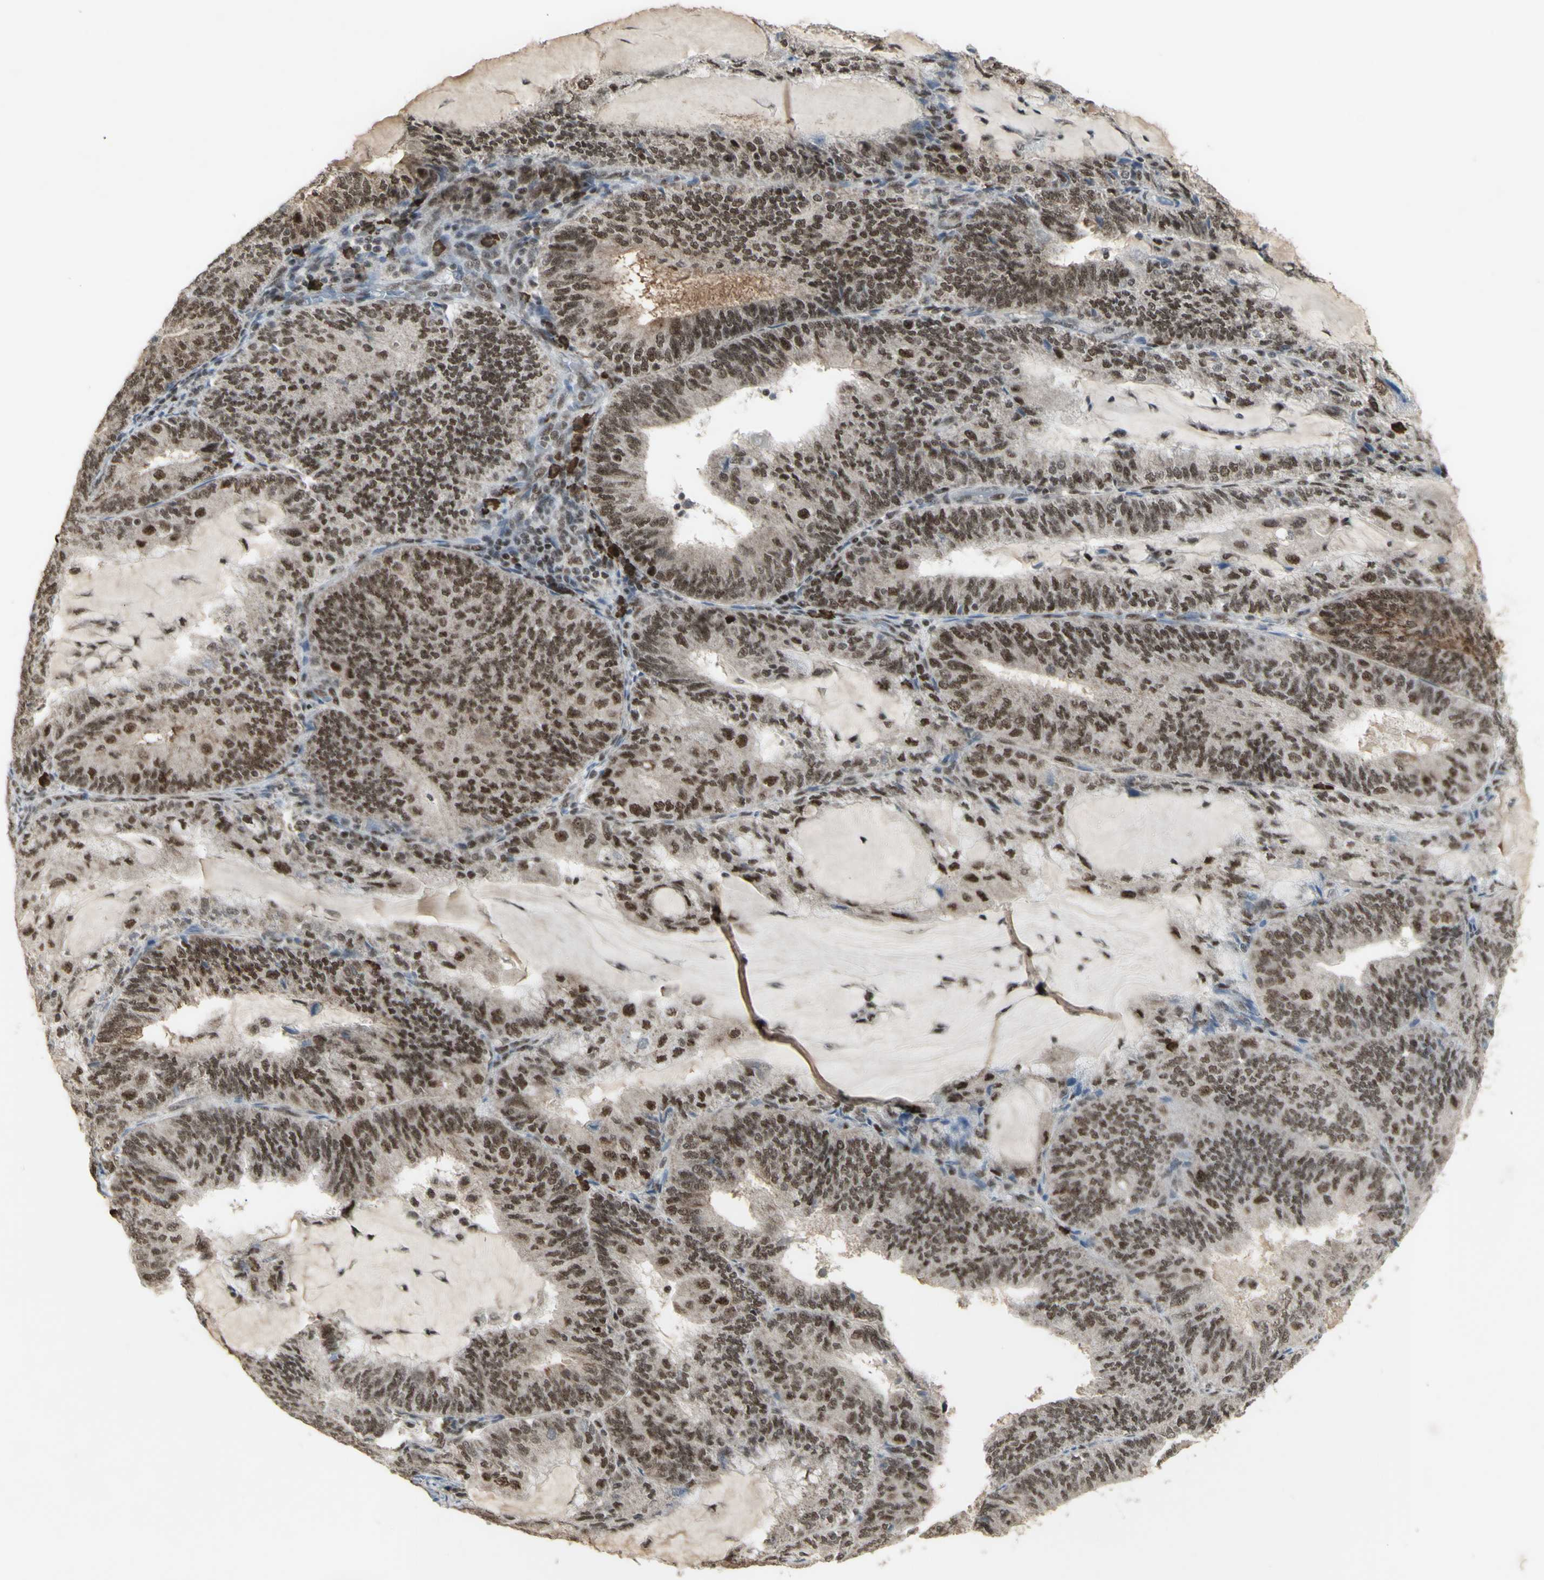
{"staining": {"intensity": "moderate", "quantity": ">75%", "location": "nuclear"}, "tissue": "endometrial cancer", "cell_type": "Tumor cells", "image_type": "cancer", "snomed": [{"axis": "morphology", "description": "Adenocarcinoma, NOS"}, {"axis": "topography", "description": "Endometrium"}], "caption": "Human adenocarcinoma (endometrial) stained with a brown dye displays moderate nuclear positive expression in approximately >75% of tumor cells.", "gene": "CCNT1", "patient": {"sex": "female", "age": 81}}